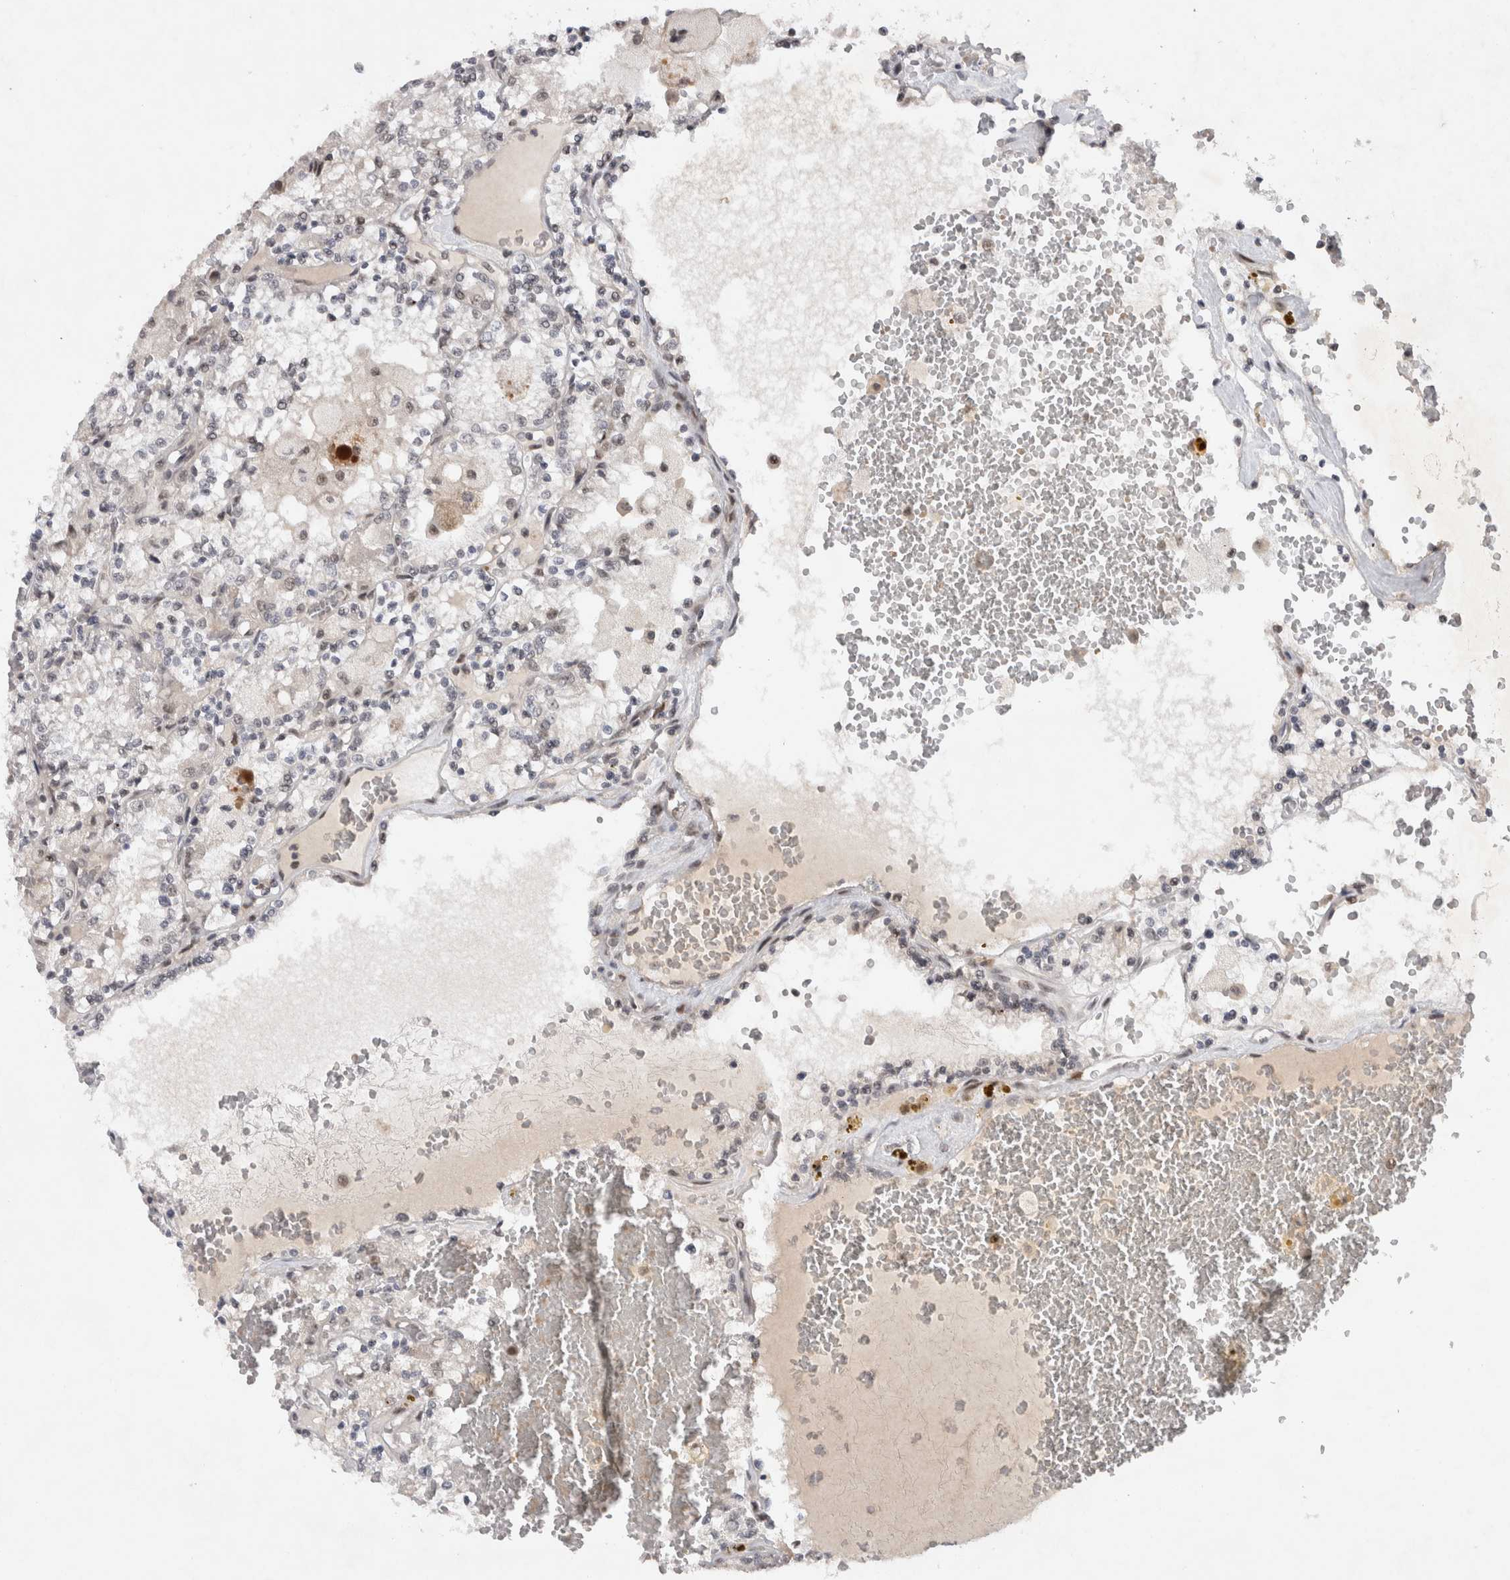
{"staining": {"intensity": "negative", "quantity": "none", "location": "none"}, "tissue": "renal cancer", "cell_type": "Tumor cells", "image_type": "cancer", "snomed": [{"axis": "morphology", "description": "Adenocarcinoma, NOS"}, {"axis": "topography", "description": "Kidney"}], "caption": "This histopathology image is of renal adenocarcinoma stained with IHC to label a protein in brown with the nuclei are counter-stained blue. There is no expression in tumor cells. (DAB IHC with hematoxylin counter stain).", "gene": "HESX1", "patient": {"sex": "female", "age": 56}}